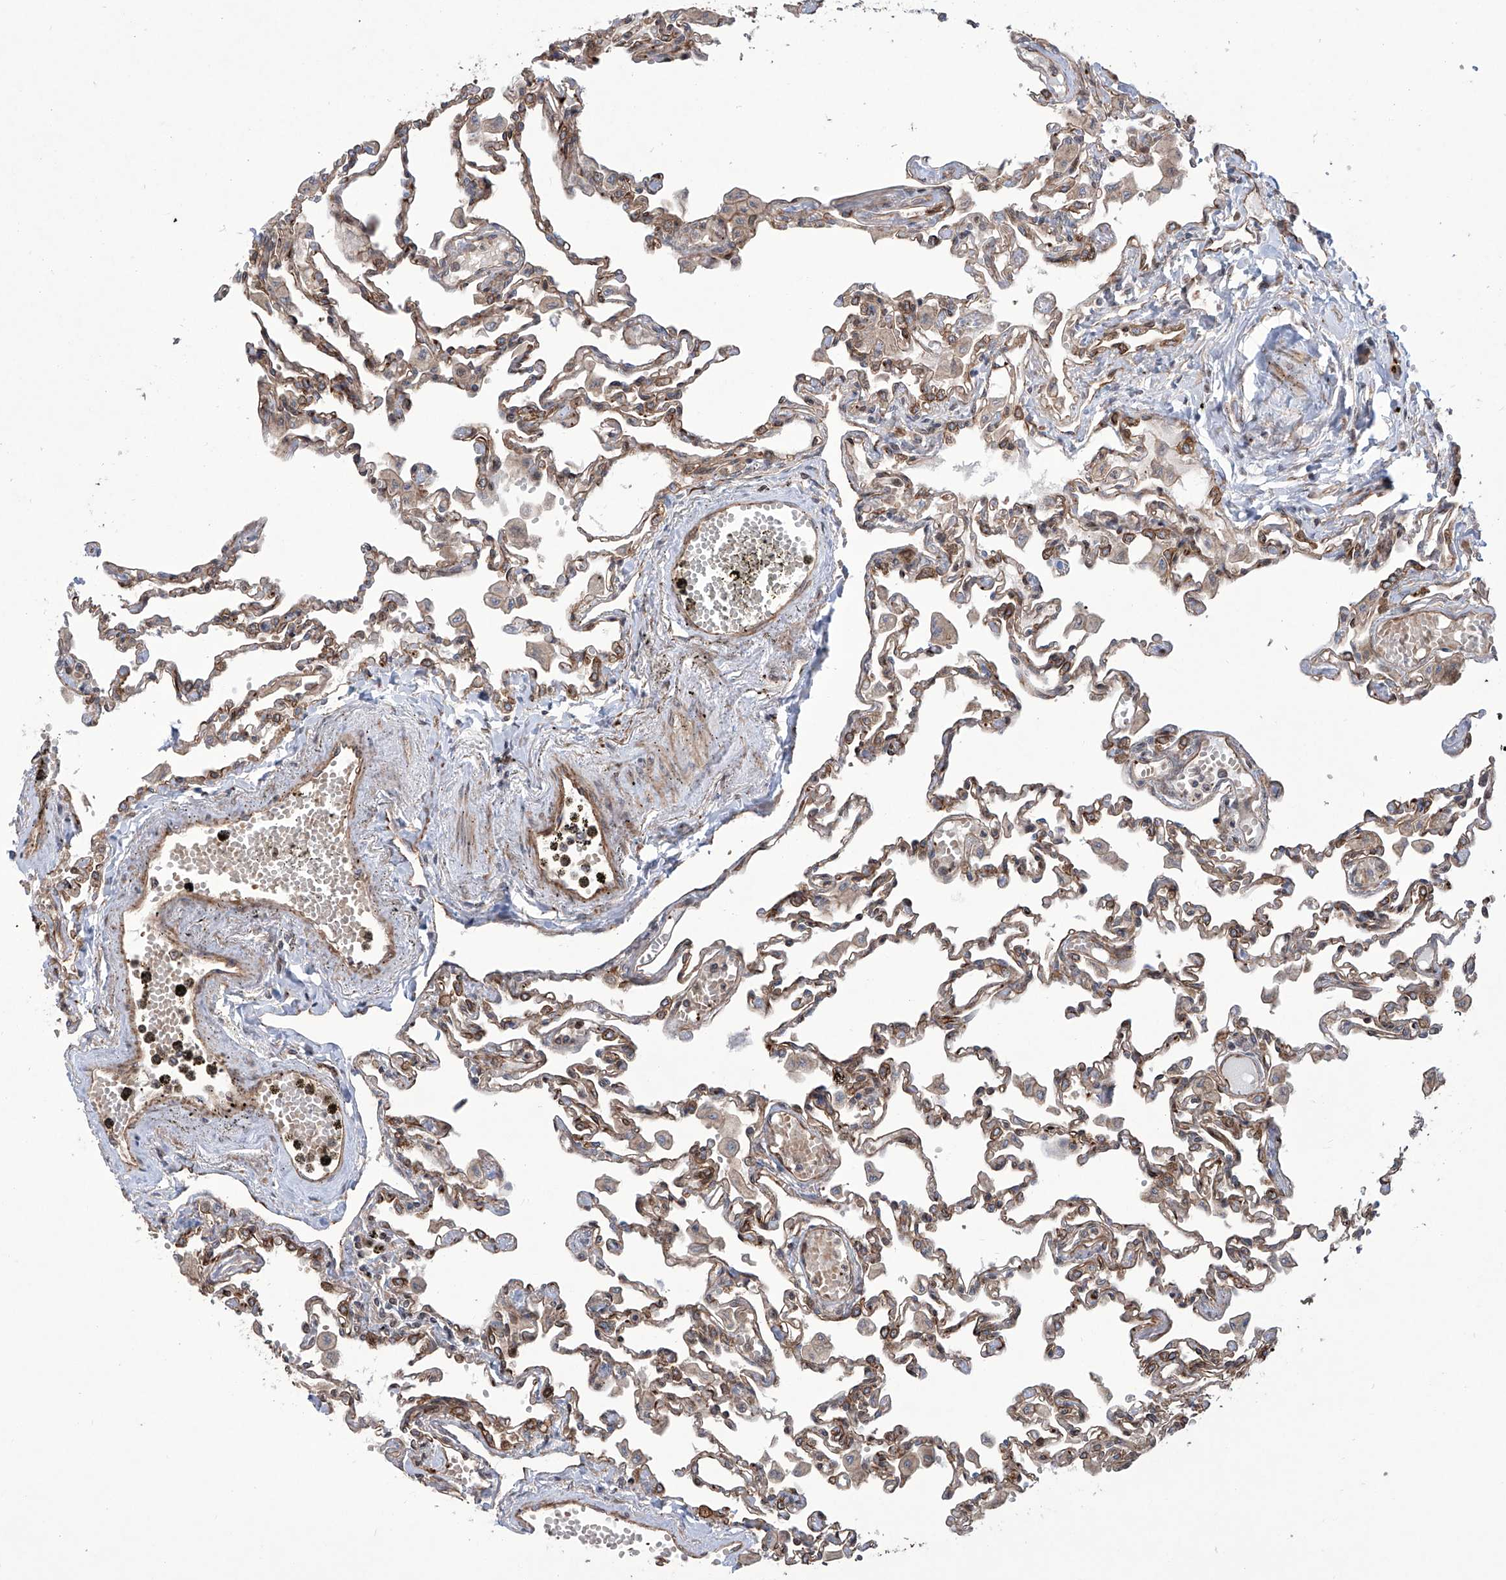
{"staining": {"intensity": "moderate", "quantity": "25%-75%", "location": "cytoplasmic/membranous"}, "tissue": "lung", "cell_type": "Alveolar cells", "image_type": "normal", "snomed": [{"axis": "morphology", "description": "Normal tissue, NOS"}, {"axis": "topography", "description": "Bronchus"}, {"axis": "topography", "description": "Lung"}], "caption": "This micrograph demonstrates unremarkable lung stained with immunohistochemistry (IHC) to label a protein in brown. The cytoplasmic/membranous of alveolar cells show moderate positivity for the protein. Nuclei are counter-stained blue.", "gene": "APAF1", "patient": {"sex": "female", "age": 49}}